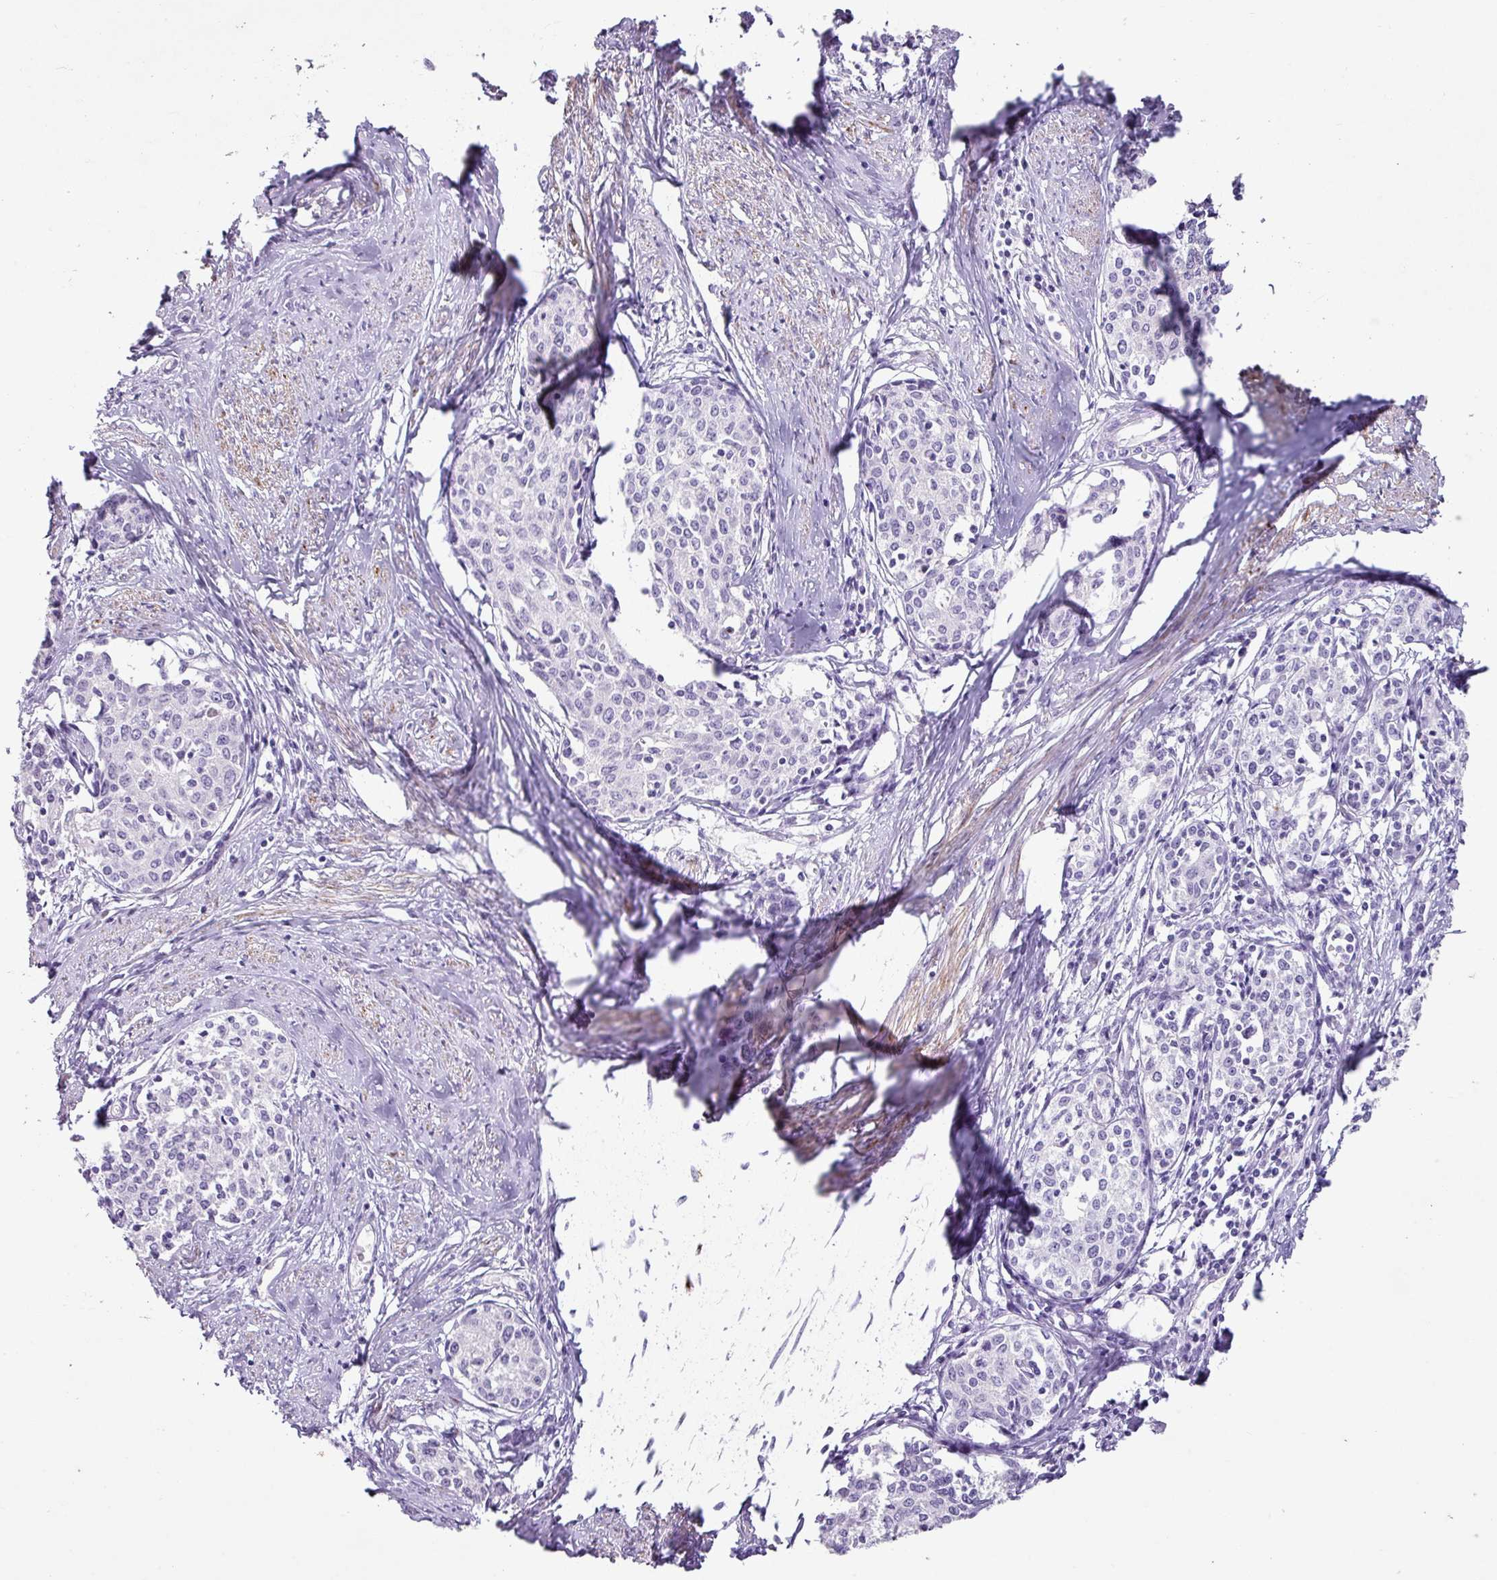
{"staining": {"intensity": "negative", "quantity": "none", "location": "none"}, "tissue": "cervical cancer", "cell_type": "Tumor cells", "image_type": "cancer", "snomed": [{"axis": "morphology", "description": "Squamous cell carcinoma, NOS"}, {"axis": "morphology", "description": "Adenocarcinoma, NOS"}, {"axis": "topography", "description": "Cervix"}], "caption": "Cervical cancer (adenocarcinoma) stained for a protein using immunohistochemistry displays no staining tumor cells.", "gene": "TRA2A", "patient": {"sex": "female", "age": 52}}